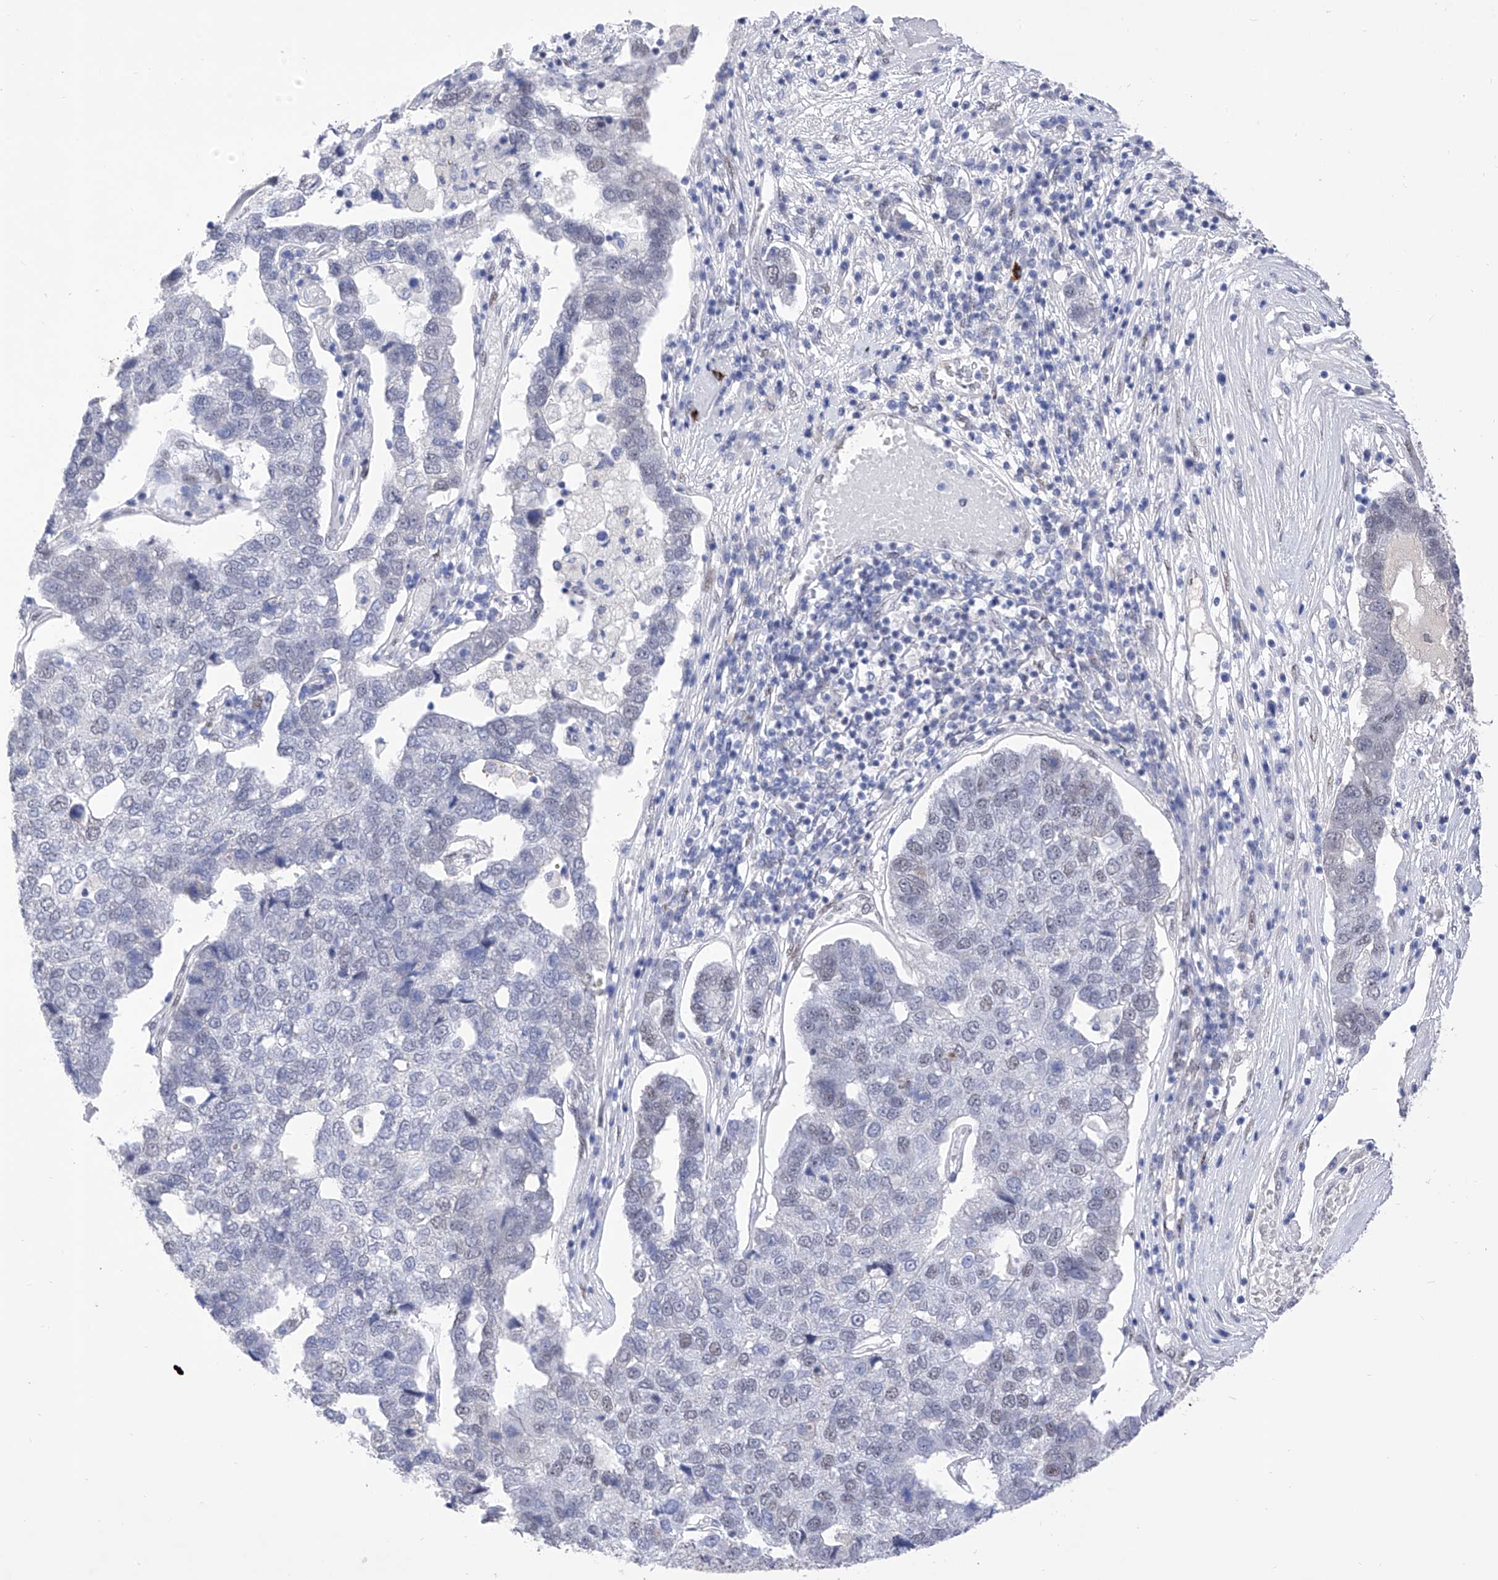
{"staining": {"intensity": "negative", "quantity": "none", "location": "none"}, "tissue": "pancreatic cancer", "cell_type": "Tumor cells", "image_type": "cancer", "snomed": [{"axis": "morphology", "description": "Adenocarcinoma, NOS"}, {"axis": "topography", "description": "Pancreas"}], "caption": "A histopathology image of human pancreatic cancer (adenocarcinoma) is negative for staining in tumor cells.", "gene": "ATN1", "patient": {"sex": "female", "age": 61}}